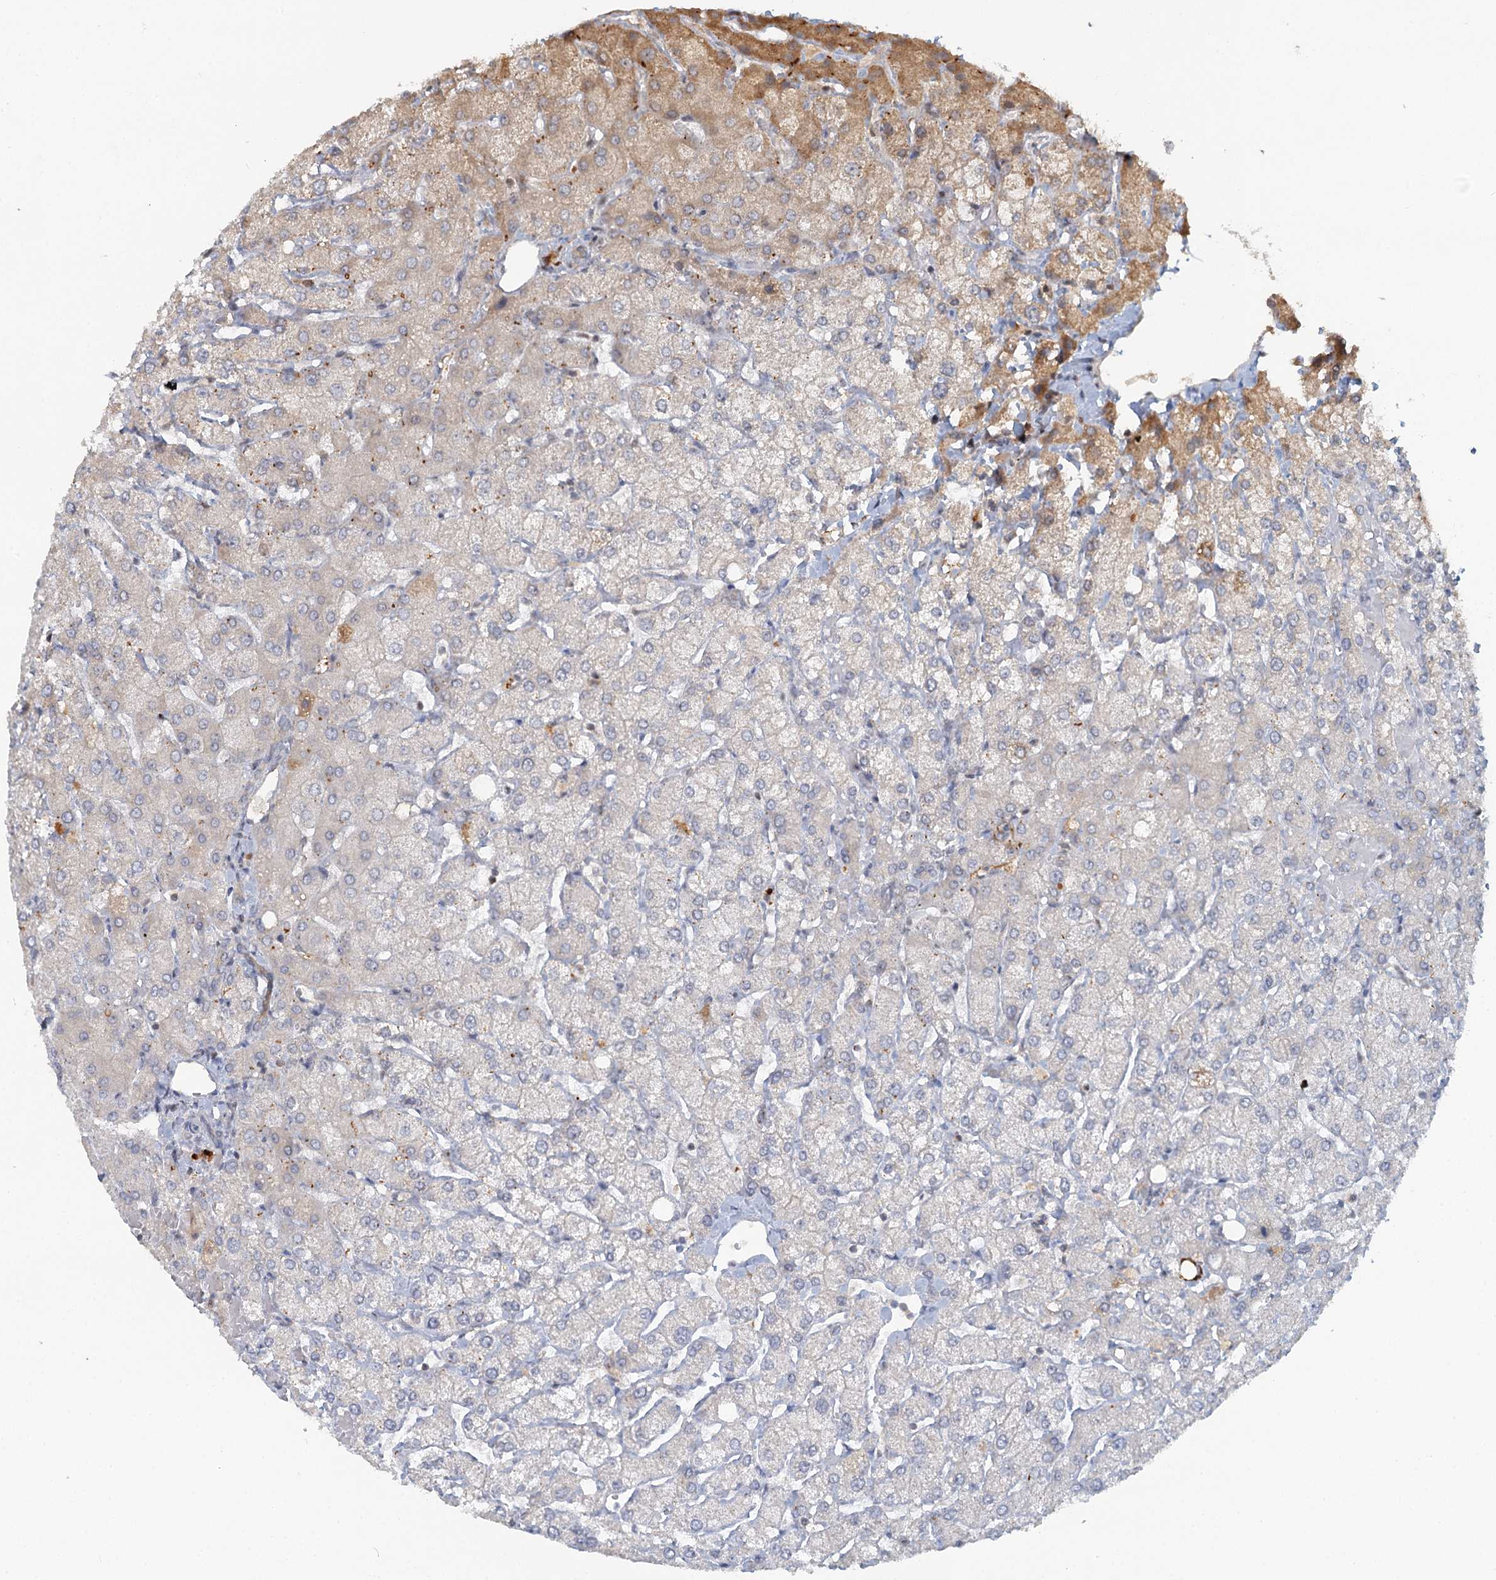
{"staining": {"intensity": "weak", "quantity": "<25%", "location": "cytoplasmic/membranous"}, "tissue": "liver", "cell_type": "Cholangiocytes", "image_type": "normal", "snomed": [{"axis": "morphology", "description": "Normal tissue, NOS"}, {"axis": "topography", "description": "Liver"}], "caption": "An immunohistochemistry (IHC) image of normal liver is shown. There is no staining in cholangiocytes of liver.", "gene": "GPATCH11", "patient": {"sex": "female", "age": 54}}